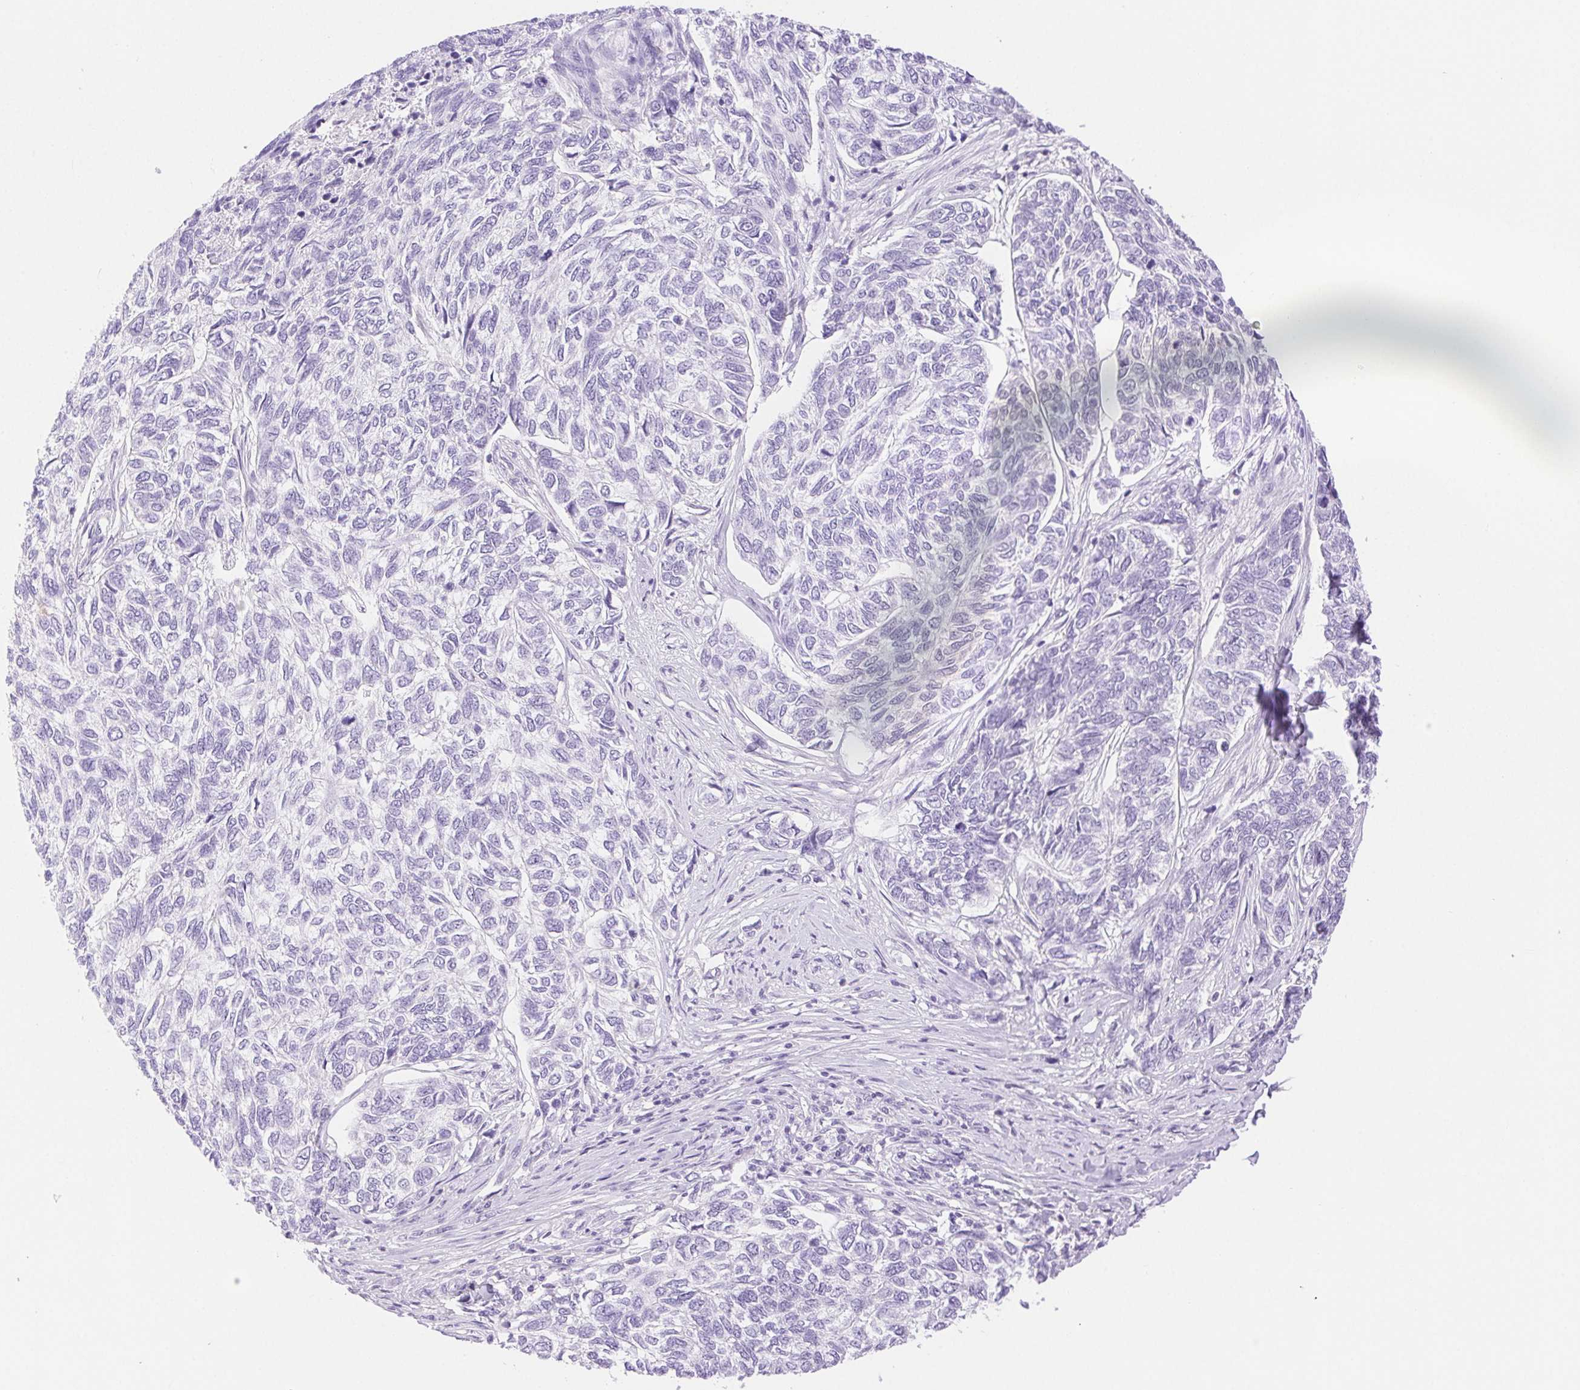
{"staining": {"intensity": "negative", "quantity": "none", "location": "none"}, "tissue": "skin cancer", "cell_type": "Tumor cells", "image_type": "cancer", "snomed": [{"axis": "morphology", "description": "Basal cell carcinoma"}, {"axis": "topography", "description": "Skin"}], "caption": "Basal cell carcinoma (skin) was stained to show a protein in brown. There is no significant positivity in tumor cells. (Stains: DAB IHC with hematoxylin counter stain, Microscopy: brightfield microscopy at high magnification).", "gene": "SPACA4", "patient": {"sex": "female", "age": 65}}